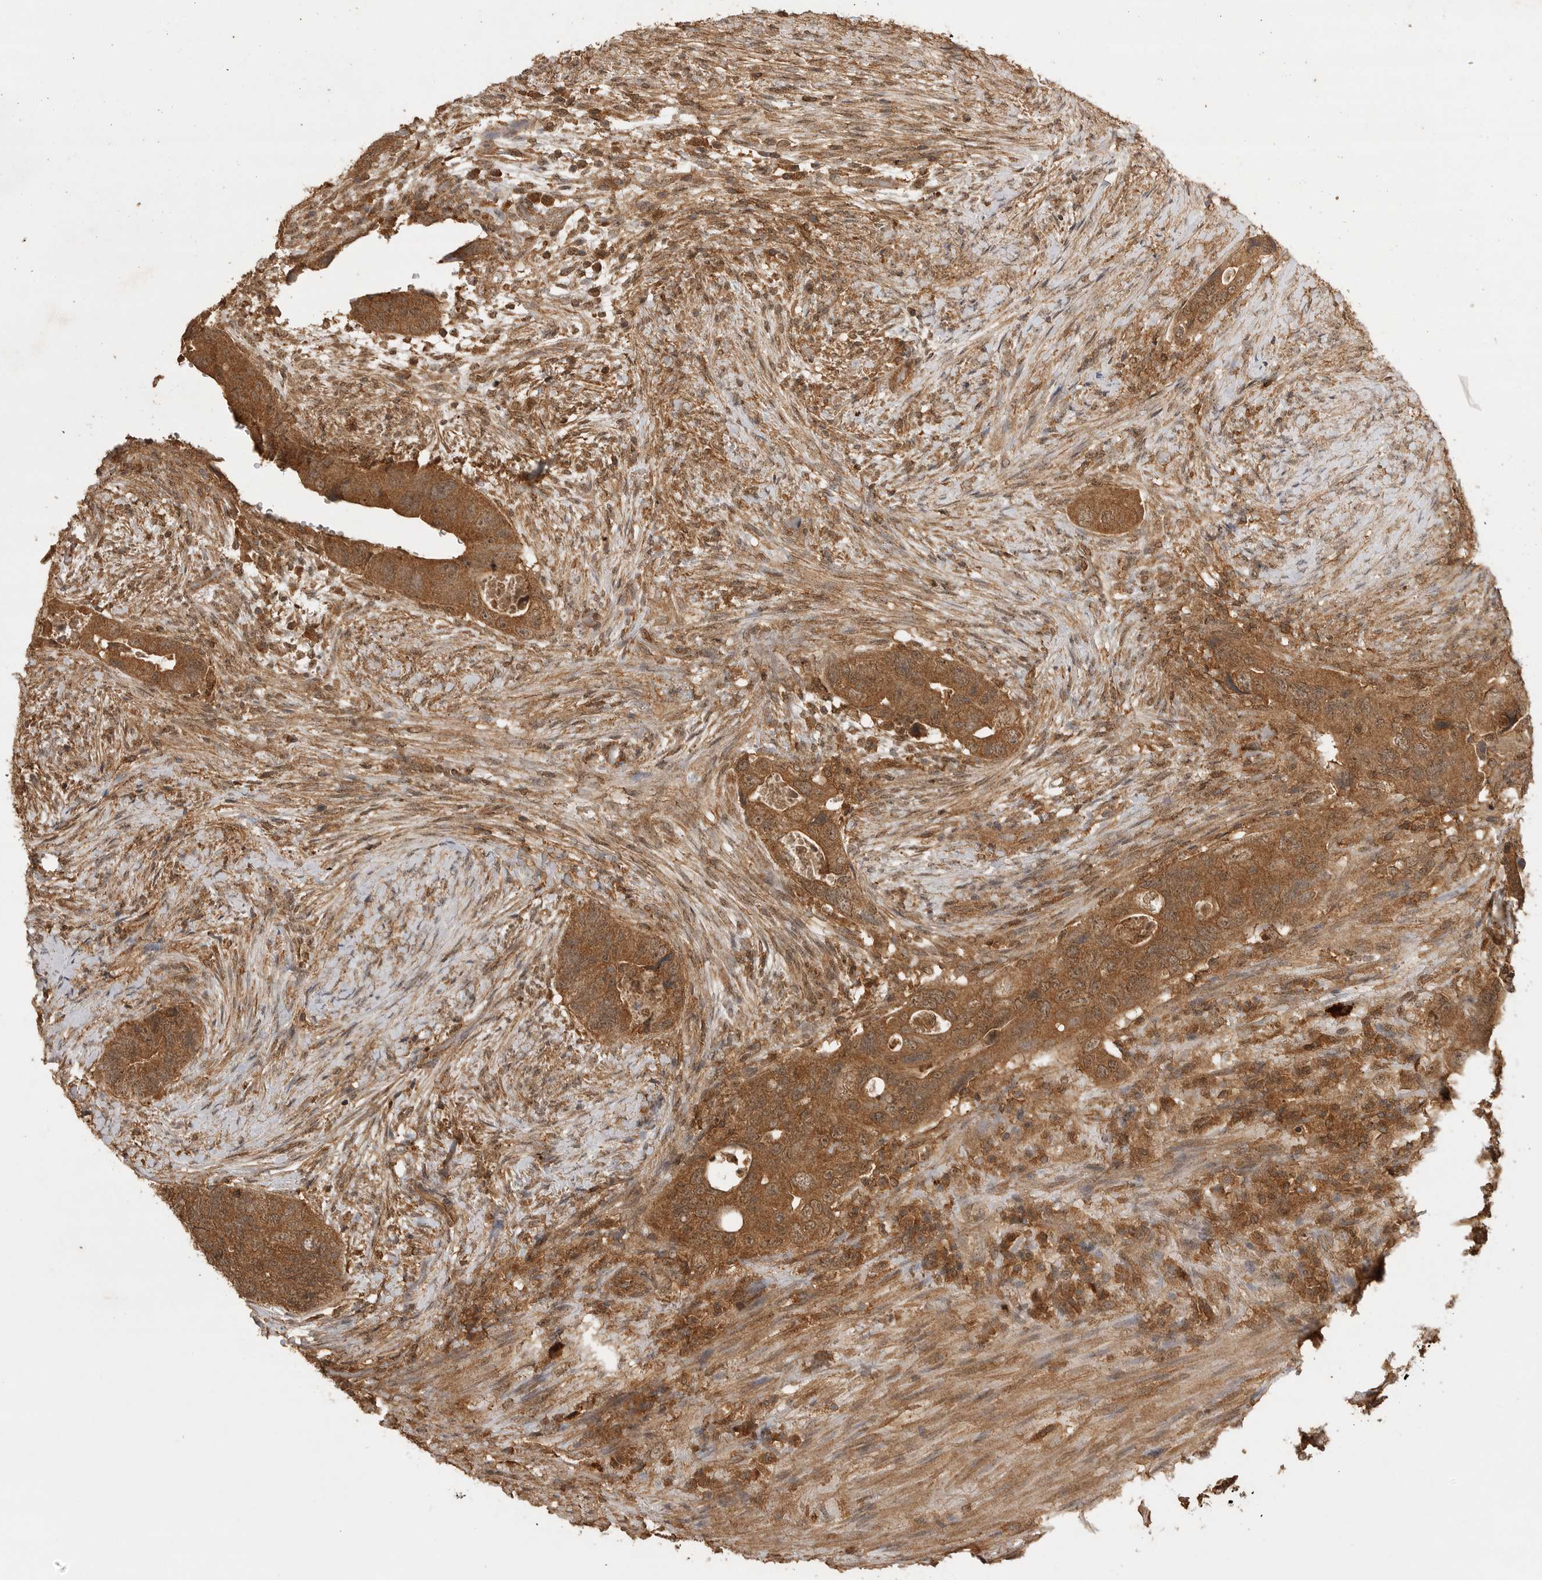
{"staining": {"intensity": "moderate", "quantity": ">75%", "location": "cytoplasmic/membranous,nuclear"}, "tissue": "colorectal cancer", "cell_type": "Tumor cells", "image_type": "cancer", "snomed": [{"axis": "morphology", "description": "Adenocarcinoma, NOS"}, {"axis": "topography", "description": "Rectum"}], "caption": "A medium amount of moderate cytoplasmic/membranous and nuclear staining is present in about >75% of tumor cells in adenocarcinoma (colorectal) tissue.", "gene": "ICOSLG", "patient": {"sex": "male", "age": 63}}